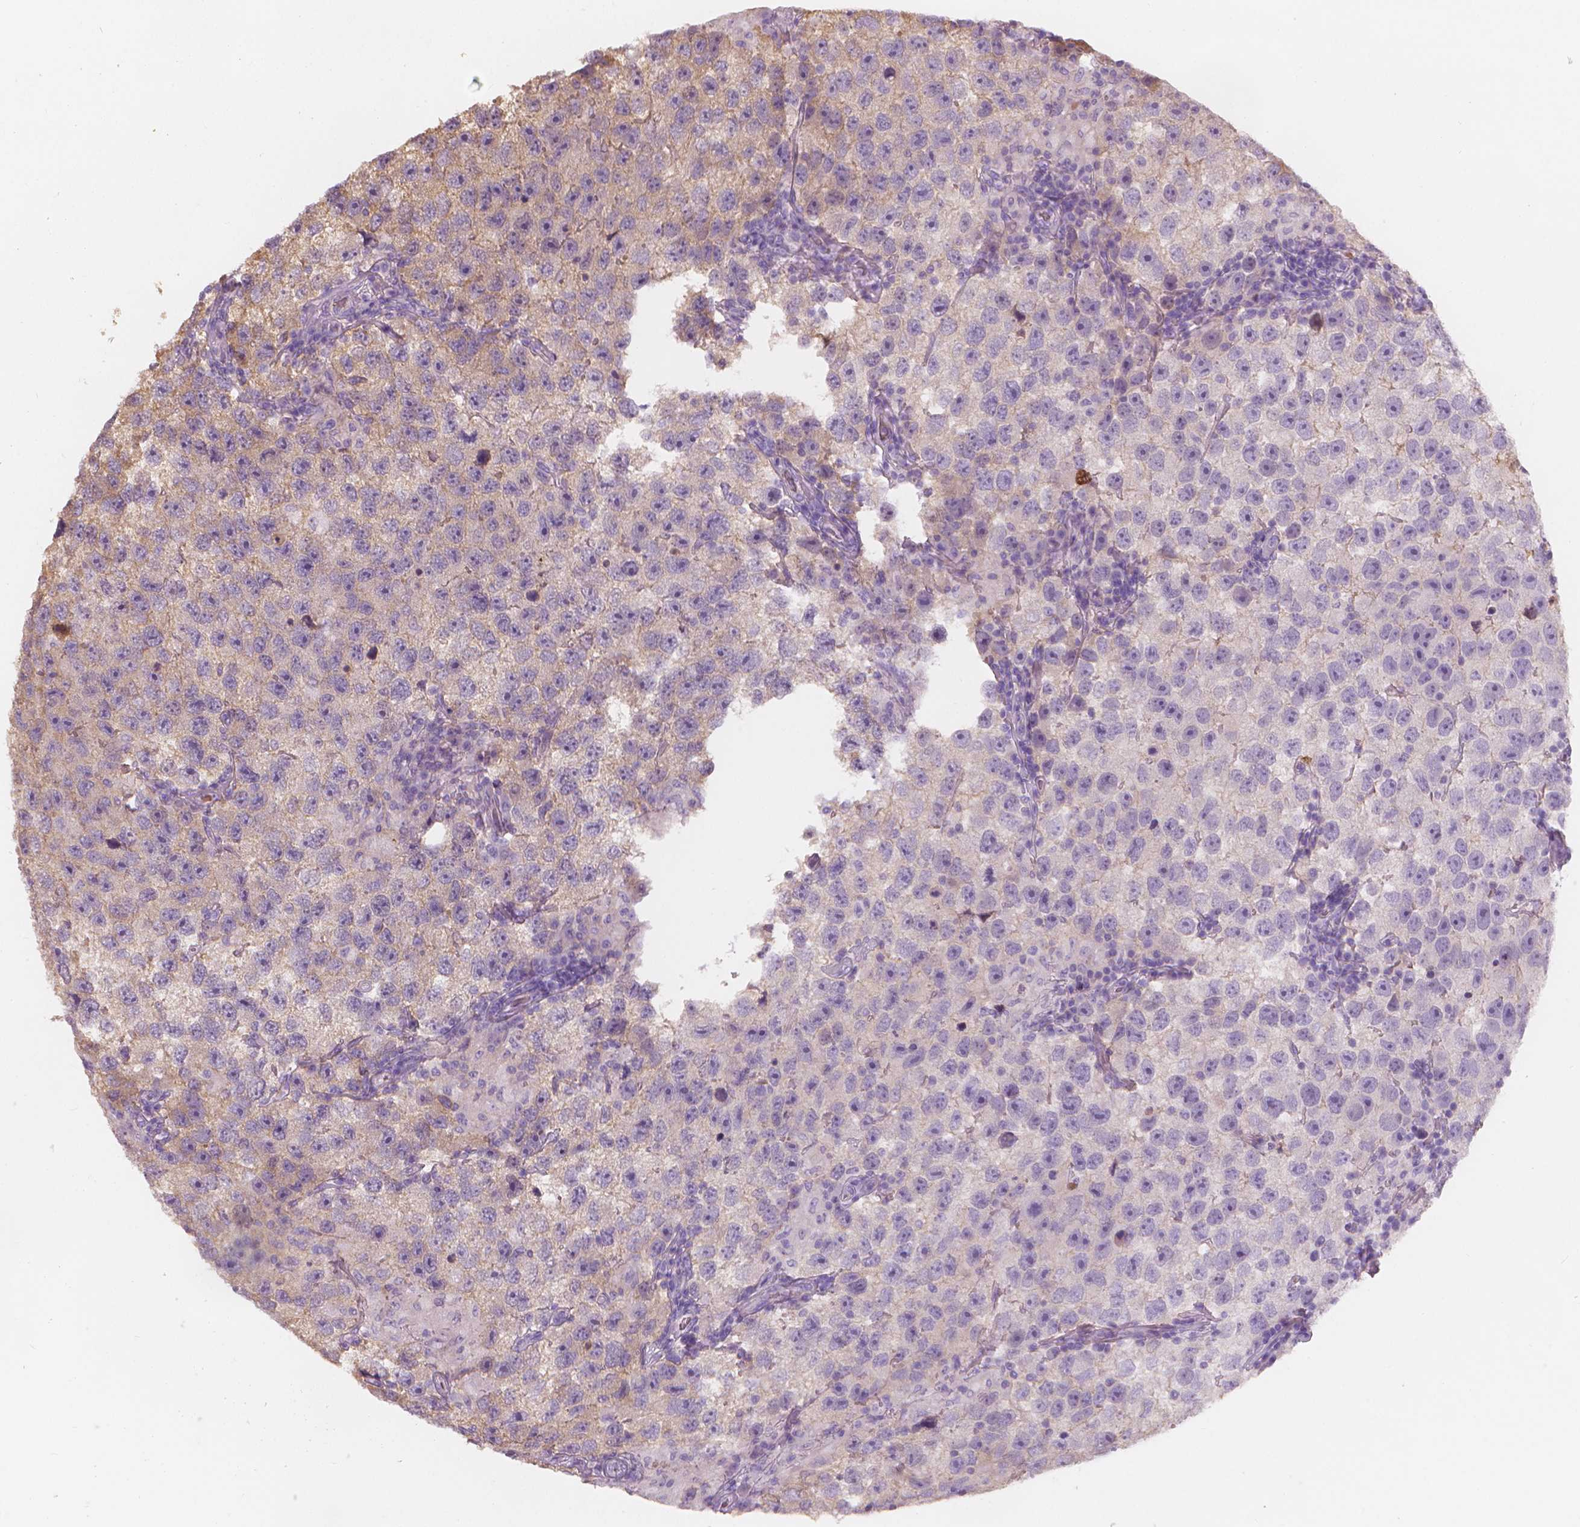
{"staining": {"intensity": "weak", "quantity": "<25%", "location": "cytoplasmic/membranous"}, "tissue": "testis cancer", "cell_type": "Tumor cells", "image_type": "cancer", "snomed": [{"axis": "morphology", "description": "Seminoma, NOS"}, {"axis": "topography", "description": "Testis"}], "caption": "This image is of testis seminoma stained with IHC to label a protein in brown with the nuclei are counter-stained blue. There is no staining in tumor cells. (DAB (3,3'-diaminobenzidine) immunohistochemistry visualized using brightfield microscopy, high magnification).", "gene": "APOA4", "patient": {"sex": "male", "age": 26}}